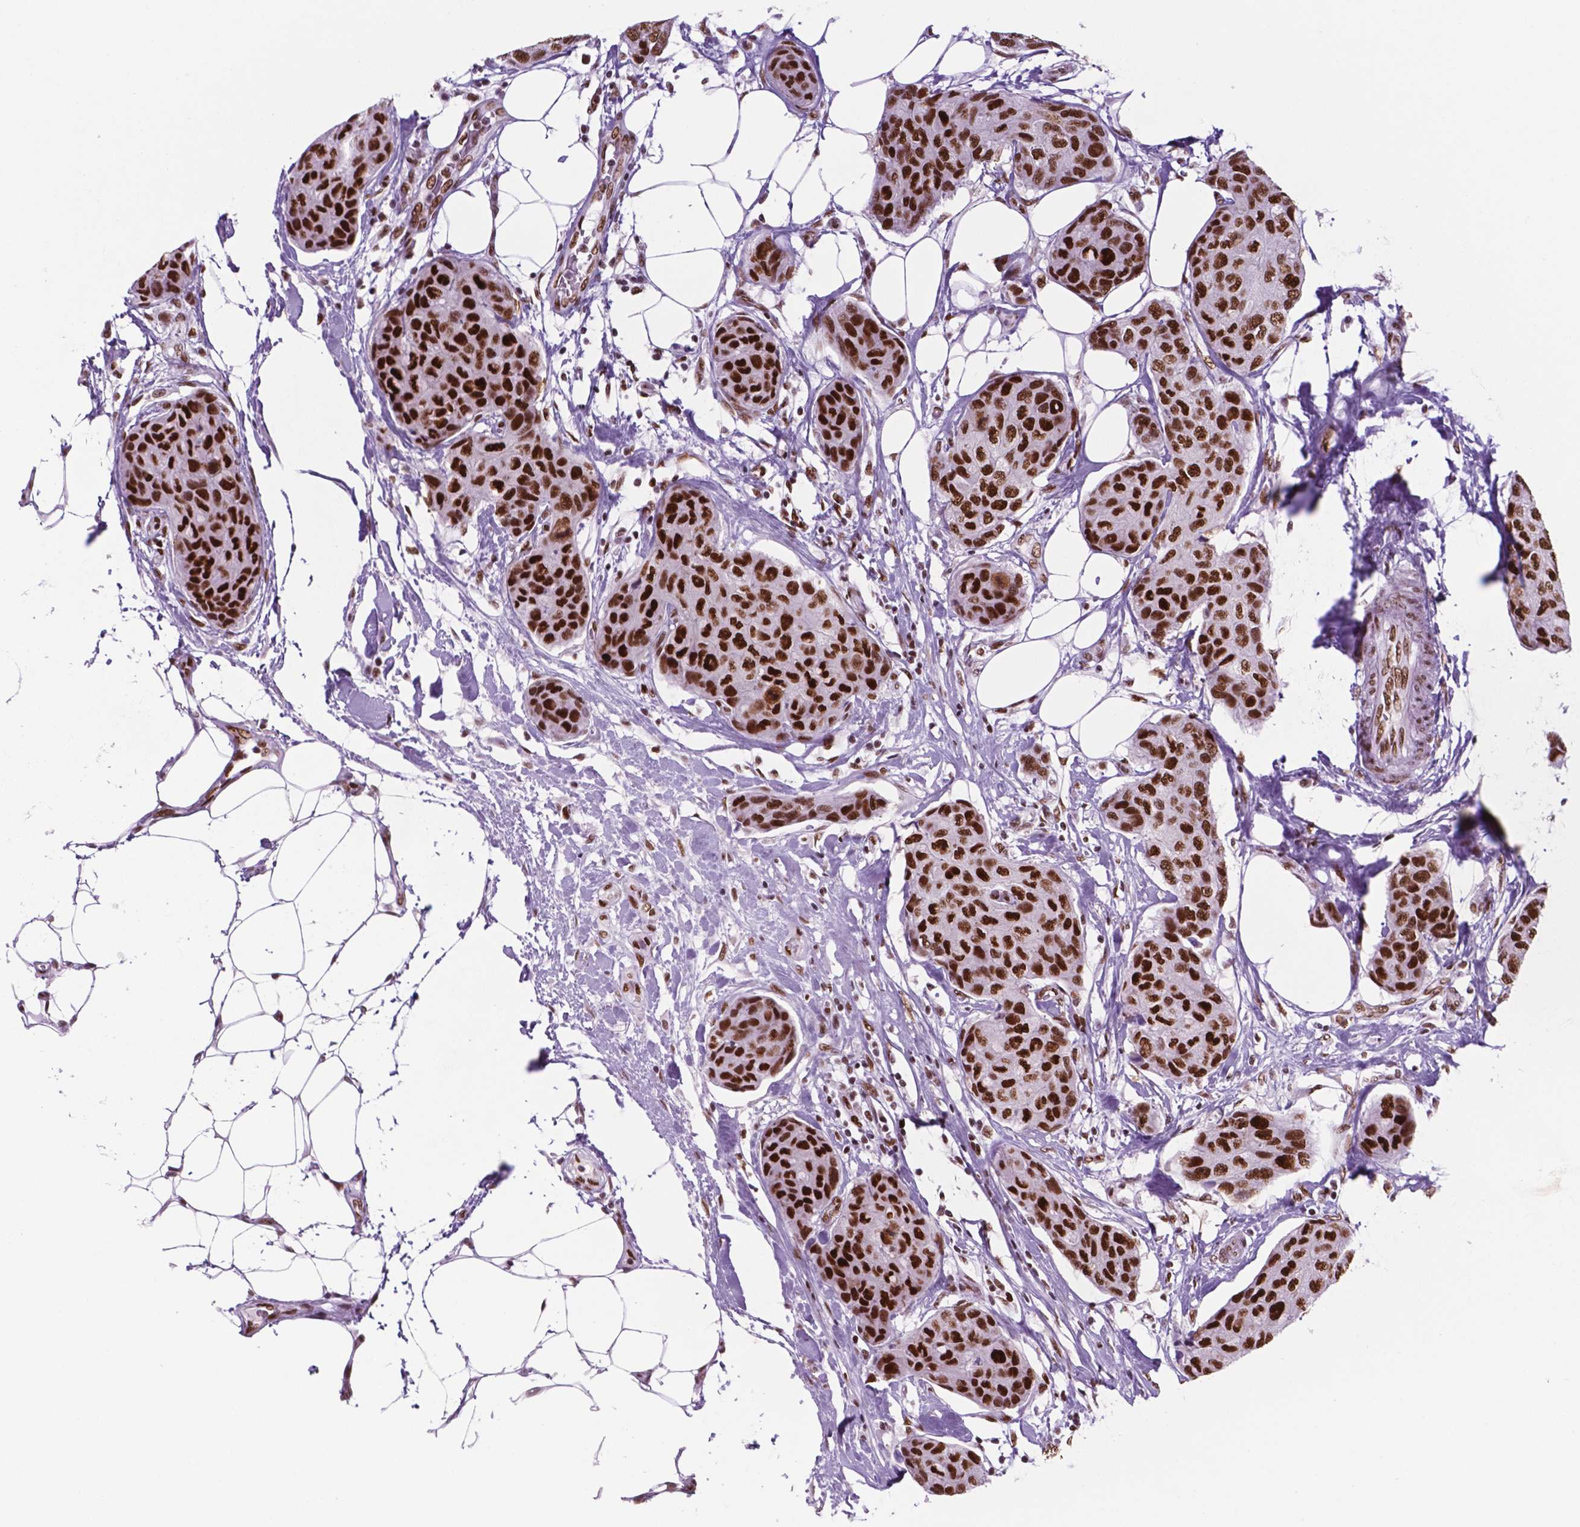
{"staining": {"intensity": "strong", "quantity": ">75%", "location": "nuclear"}, "tissue": "breast cancer", "cell_type": "Tumor cells", "image_type": "cancer", "snomed": [{"axis": "morphology", "description": "Duct carcinoma"}, {"axis": "topography", "description": "Breast"}], "caption": "Protein expression by IHC demonstrates strong nuclear staining in about >75% of tumor cells in breast cancer. (IHC, brightfield microscopy, high magnification).", "gene": "MSH6", "patient": {"sex": "female", "age": 80}}